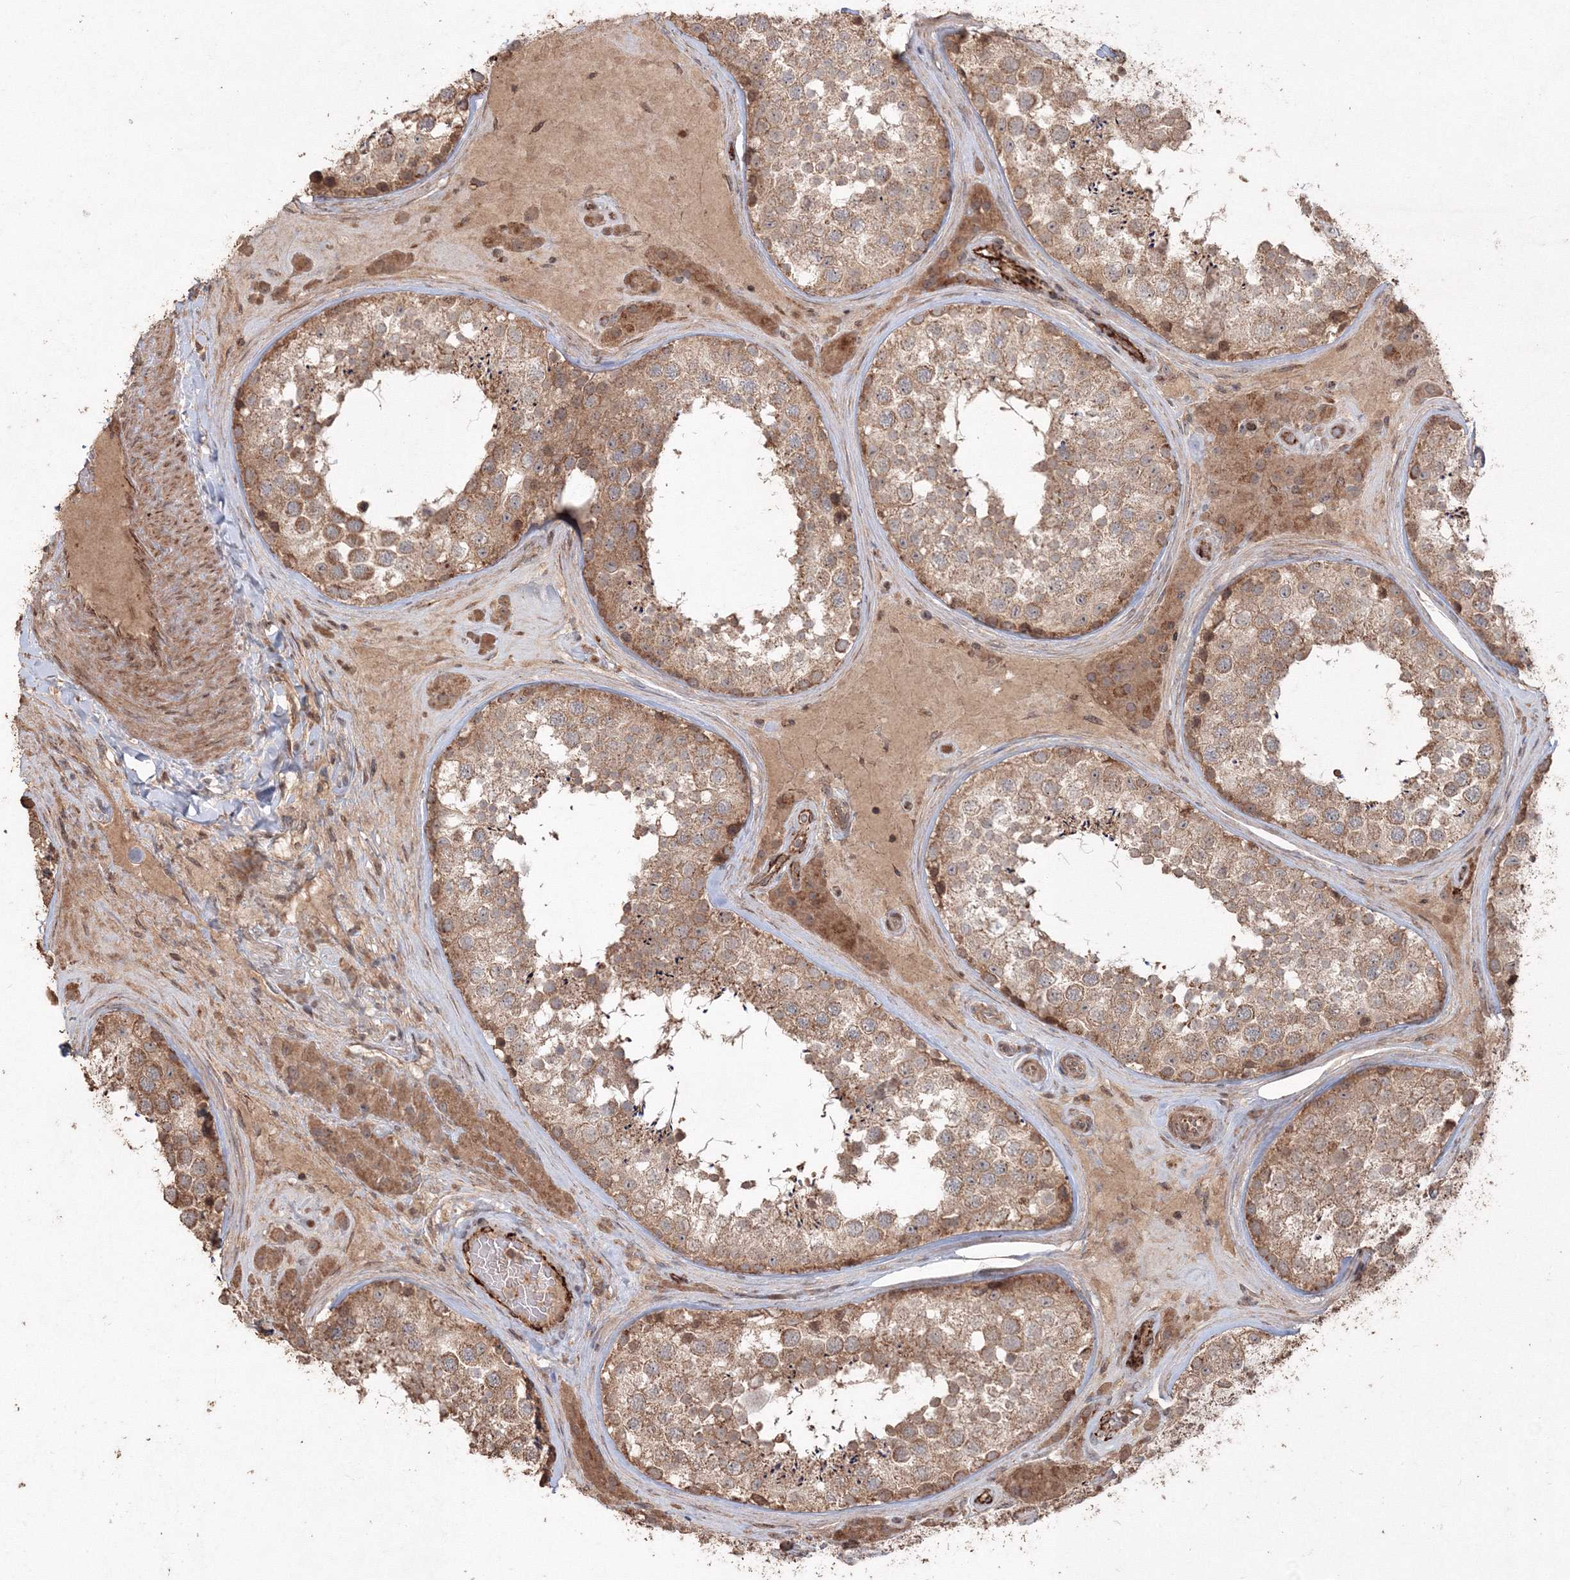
{"staining": {"intensity": "moderate", "quantity": ">75%", "location": "cytoplasmic/membranous"}, "tissue": "testis", "cell_type": "Cells in seminiferous ducts", "image_type": "normal", "snomed": [{"axis": "morphology", "description": "Normal tissue, NOS"}, {"axis": "topography", "description": "Testis"}], "caption": "Testis was stained to show a protein in brown. There is medium levels of moderate cytoplasmic/membranous positivity in approximately >75% of cells in seminiferous ducts. Nuclei are stained in blue.", "gene": "ANAPC16", "patient": {"sex": "male", "age": 46}}